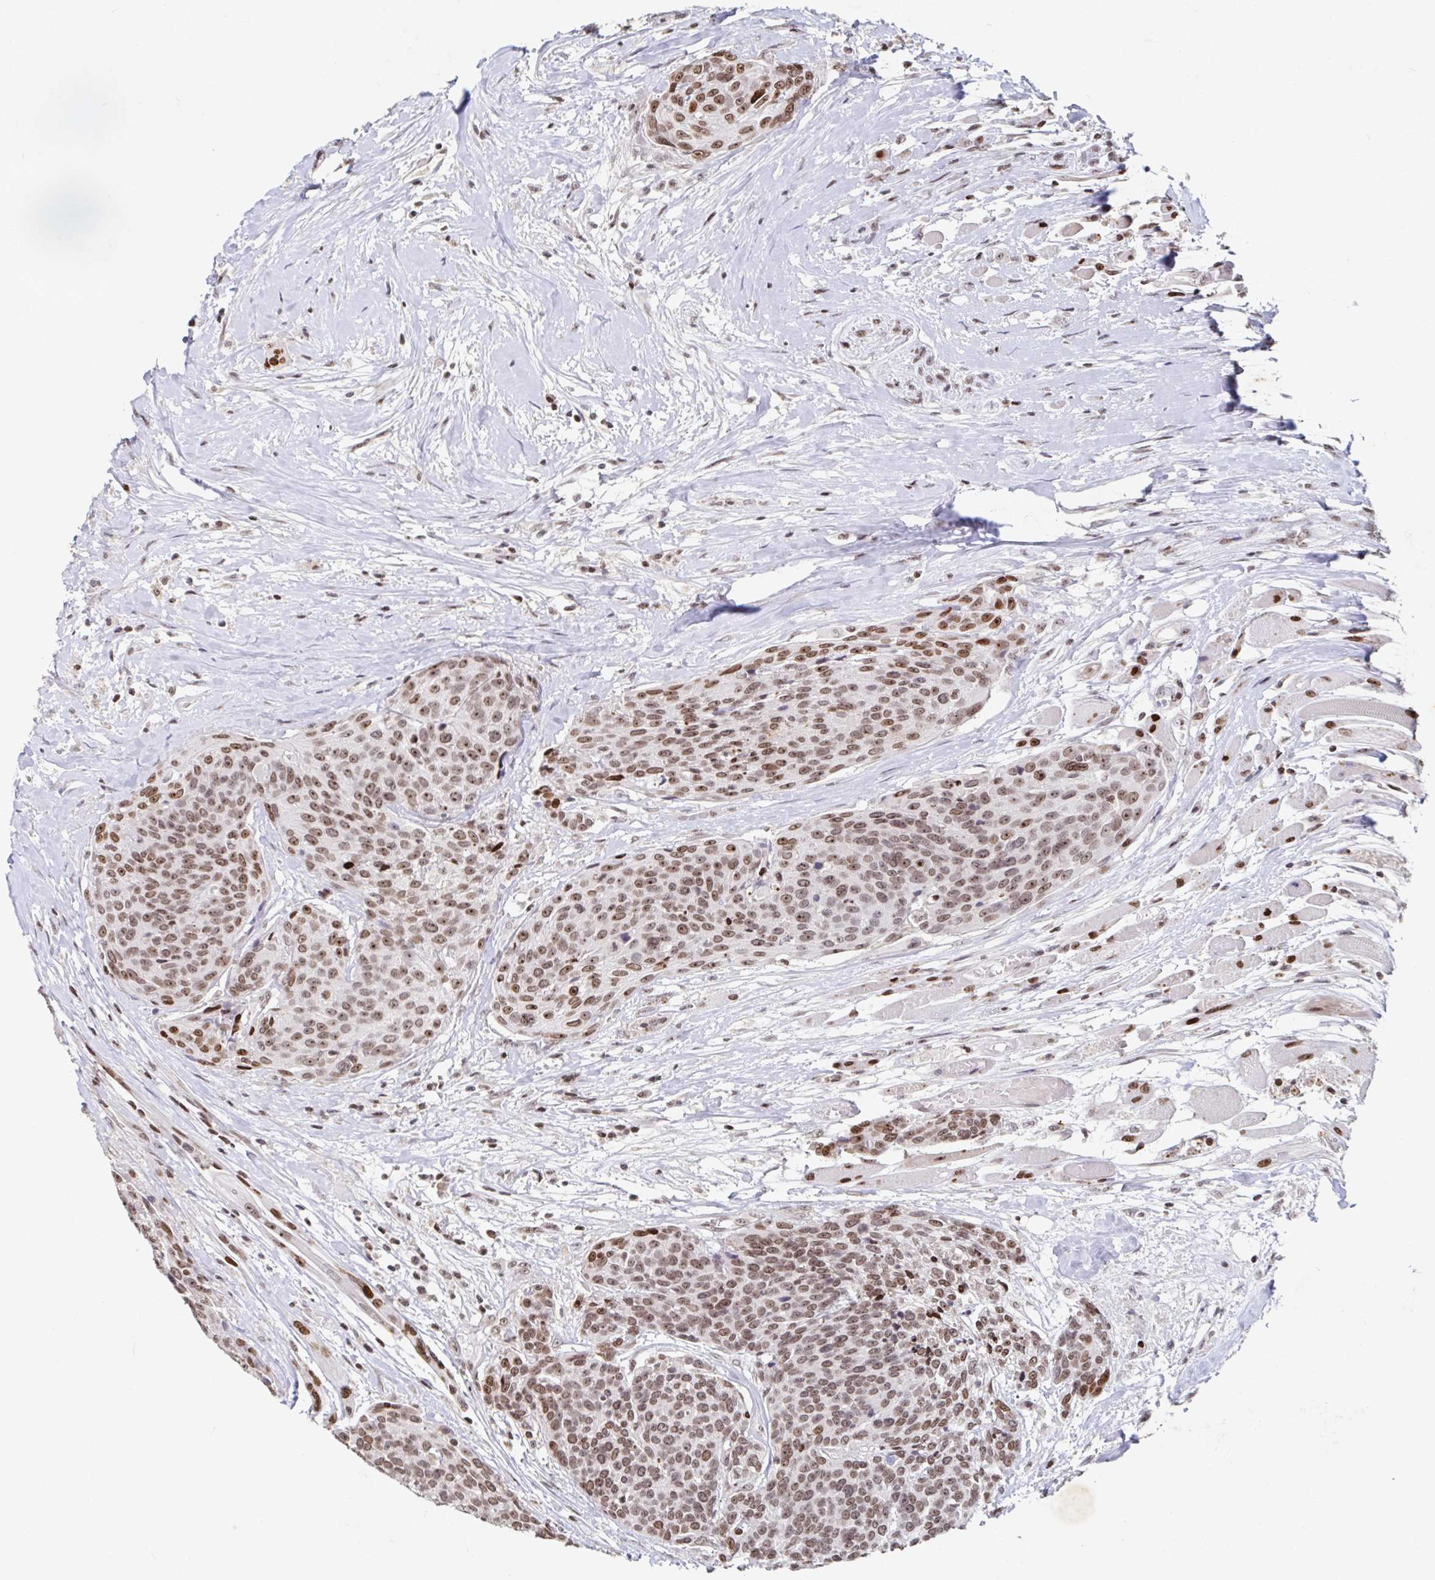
{"staining": {"intensity": "moderate", "quantity": ">75%", "location": "nuclear"}, "tissue": "head and neck cancer", "cell_type": "Tumor cells", "image_type": "cancer", "snomed": [{"axis": "morphology", "description": "Squamous cell carcinoma, NOS"}, {"axis": "topography", "description": "Oral tissue"}, {"axis": "topography", "description": "Head-Neck"}], "caption": "Human head and neck cancer stained with a protein marker reveals moderate staining in tumor cells.", "gene": "C19orf53", "patient": {"sex": "male", "age": 64}}